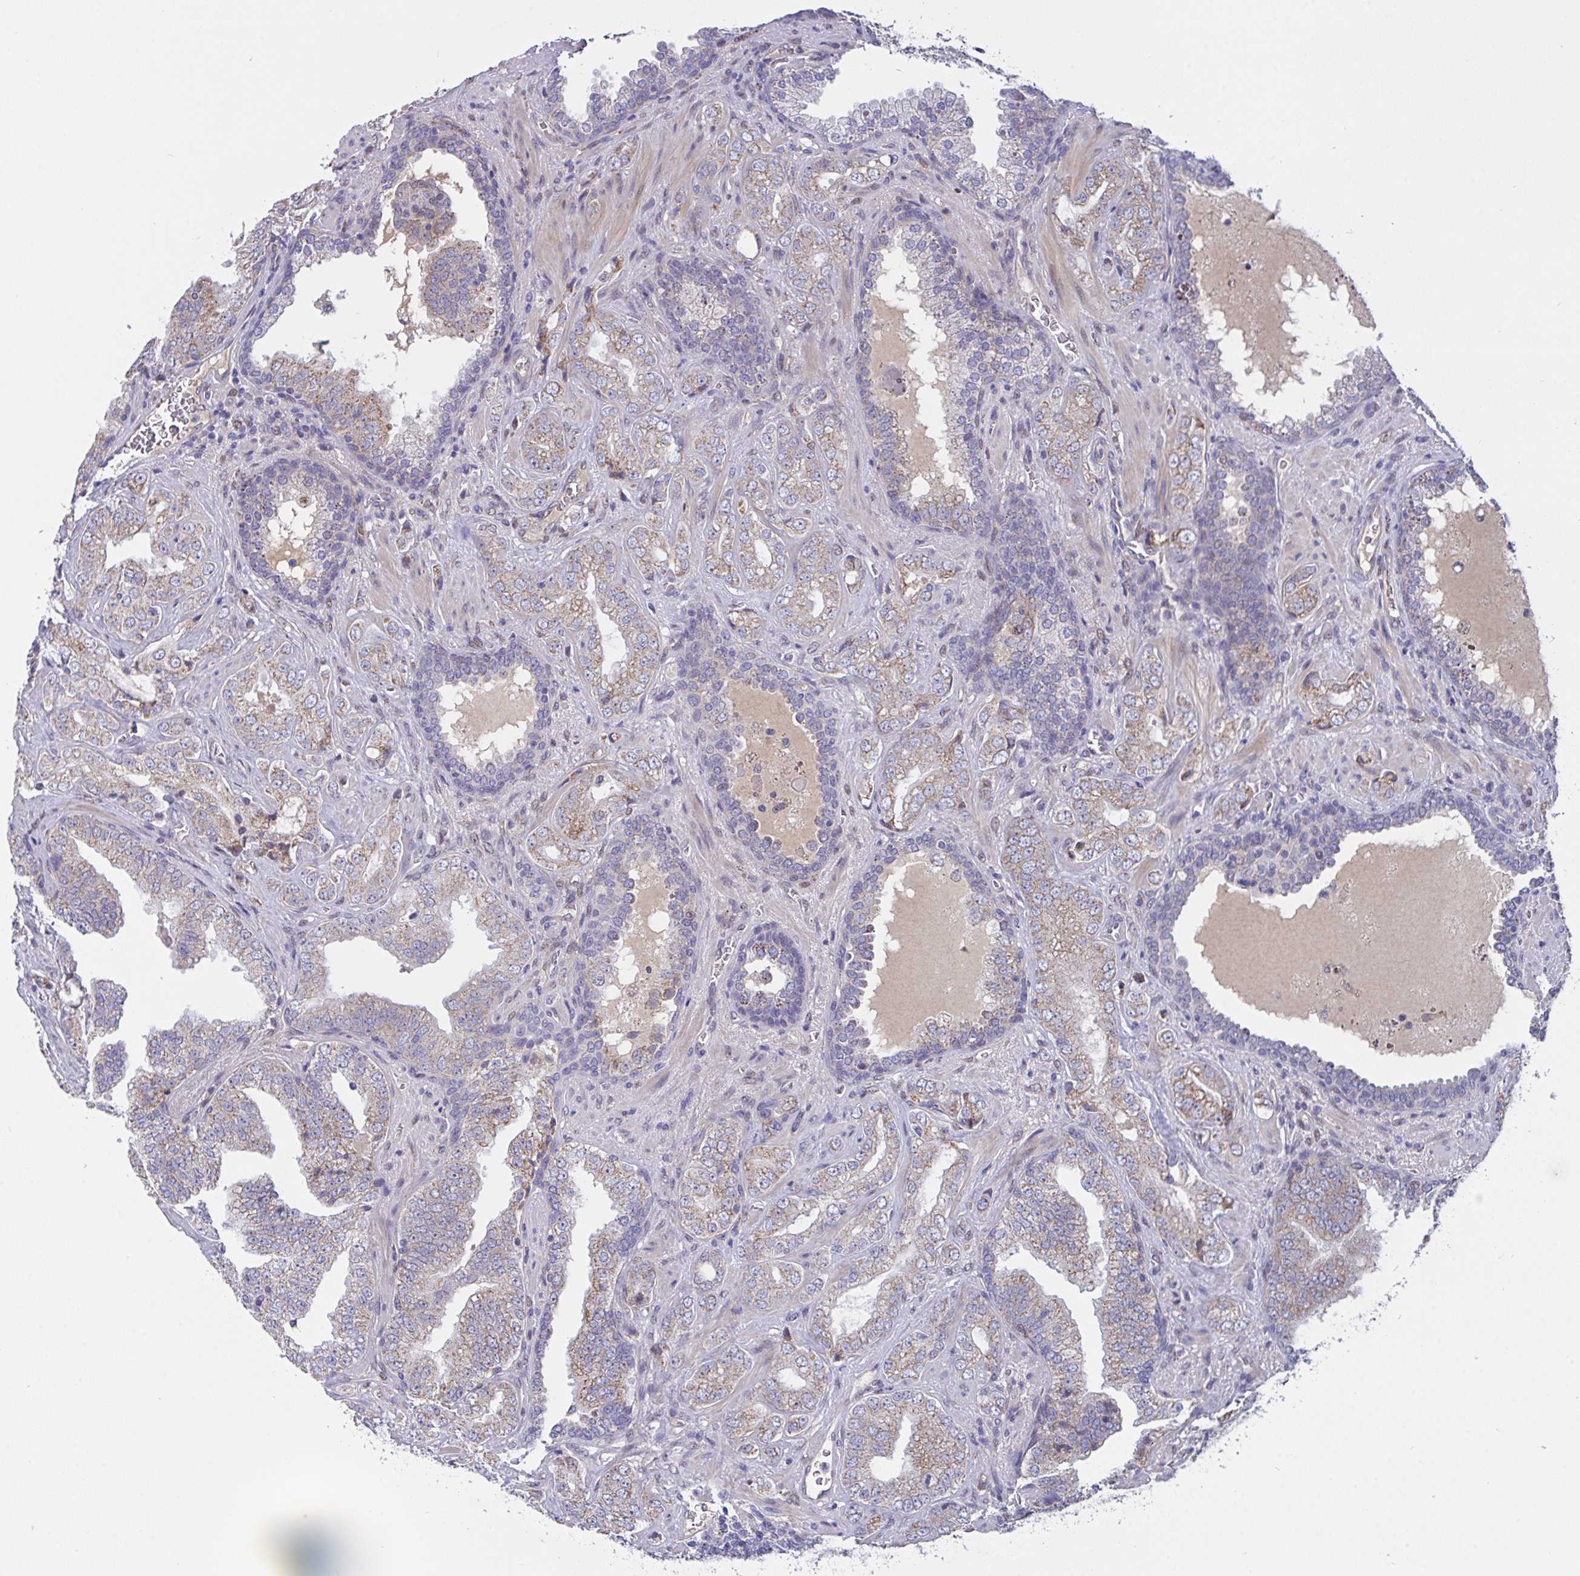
{"staining": {"intensity": "weak", "quantity": ">75%", "location": "cytoplasmic/membranous"}, "tissue": "prostate cancer", "cell_type": "Tumor cells", "image_type": "cancer", "snomed": [{"axis": "morphology", "description": "Adenocarcinoma, High grade"}, {"axis": "topography", "description": "Prostate"}], "caption": "IHC (DAB (3,3'-diaminobenzidine)) staining of human adenocarcinoma (high-grade) (prostate) demonstrates weak cytoplasmic/membranous protein positivity in approximately >75% of tumor cells.", "gene": "L3HYPDH", "patient": {"sex": "male", "age": 67}}